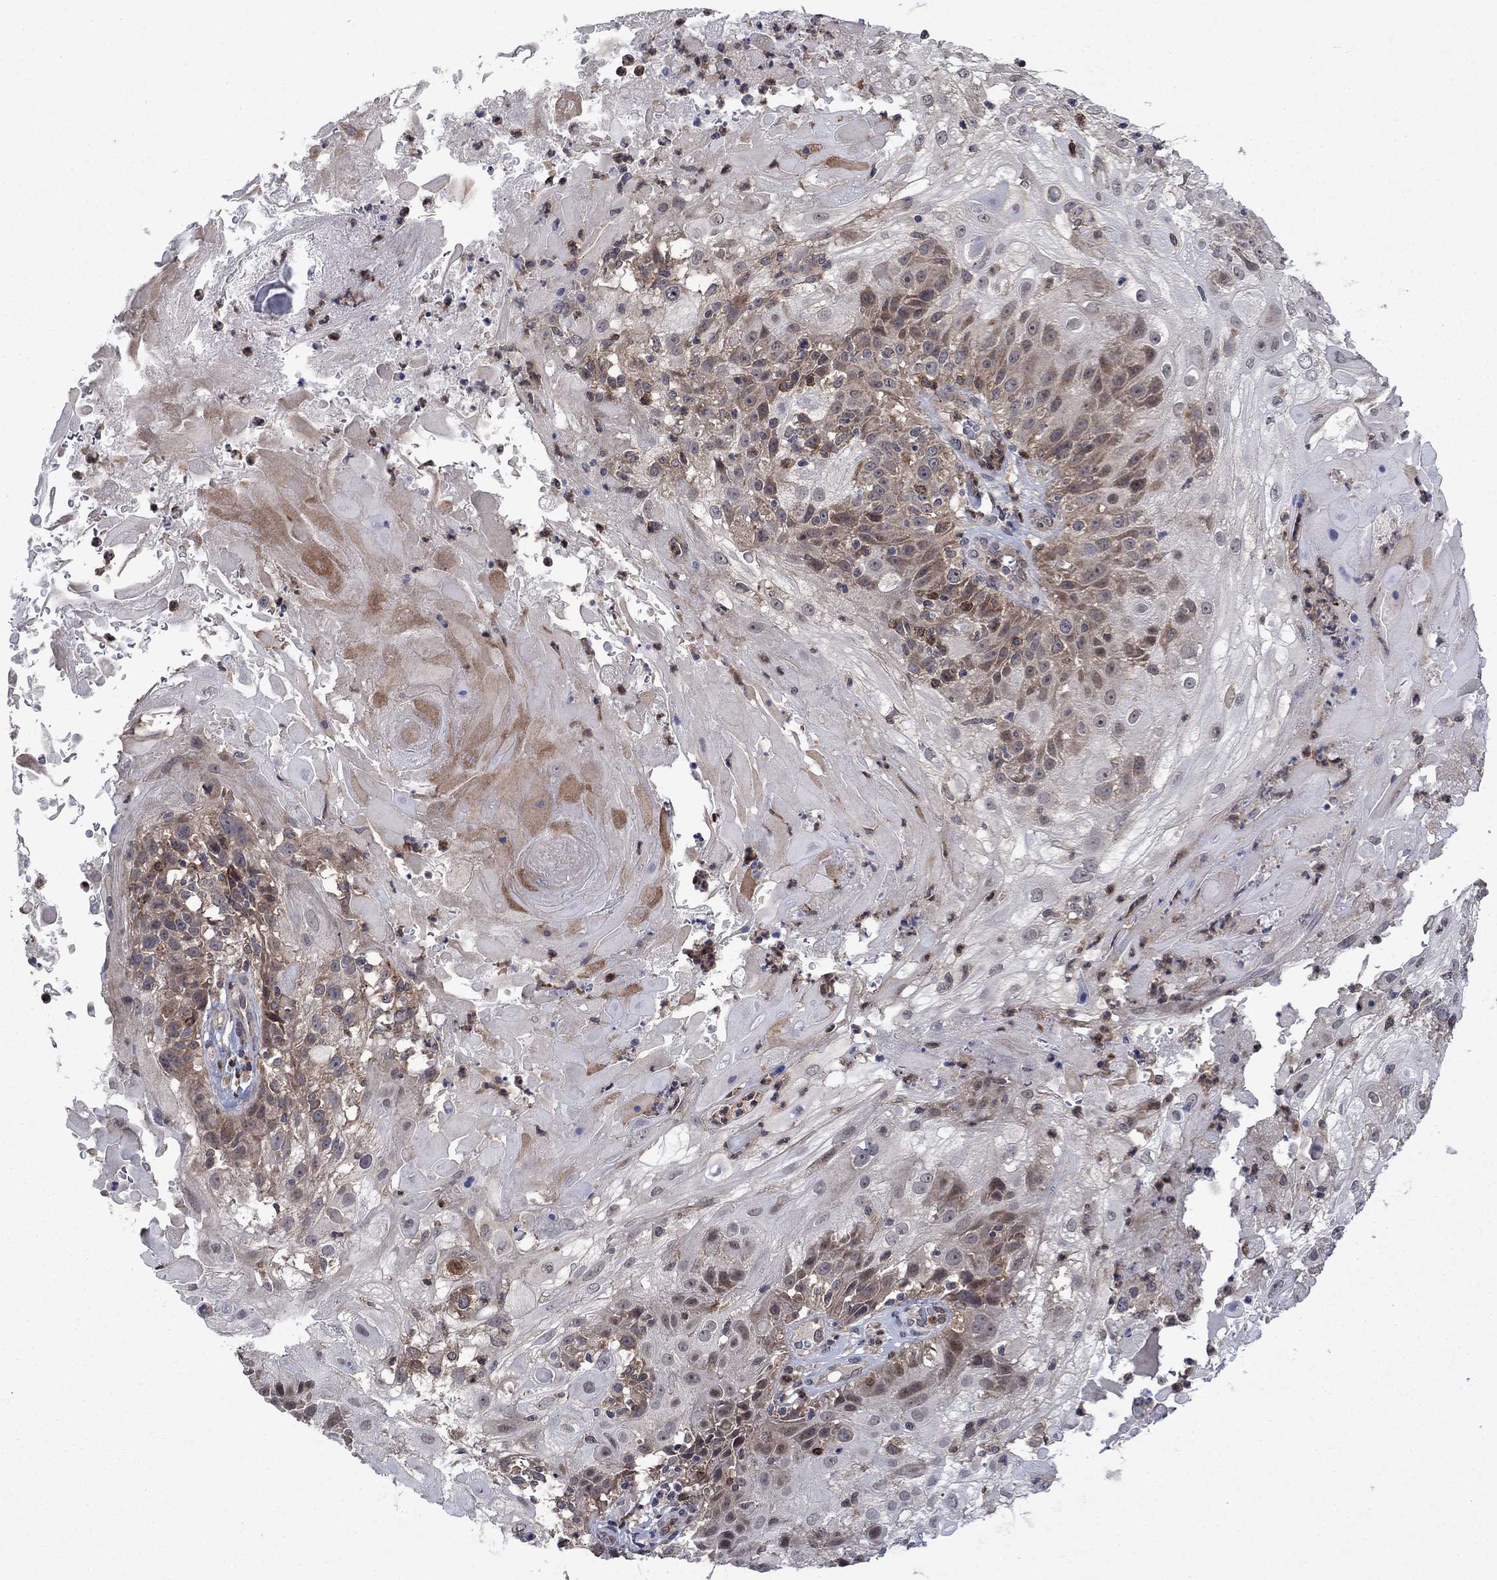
{"staining": {"intensity": "moderate", "quantity": "<25%", "location": "cytoplasmic/membranous"}, "tissue": "skin cancer", "cell_type": "Tumor cells", "image_type": "cancer", "snomed": [{"axis": "morphology", "description": "Normal tissue, NOS"}, {"axis": "morphology", "description": "Squamous cell carcinoma, NOS"}, {"axis": "topography", "description": "Skin"}], "caption": "This histopathology image shows skin squamous cell carcinoma stained with immunohistochemistry to label a protein in brown. The cytoplasmic/membranous of tumor cells show moderate positivity for the protein. Nuclei are counter-stained blue.", "gene": "PPP1R9A", "patient": {"sex": "female", "age": 83}}